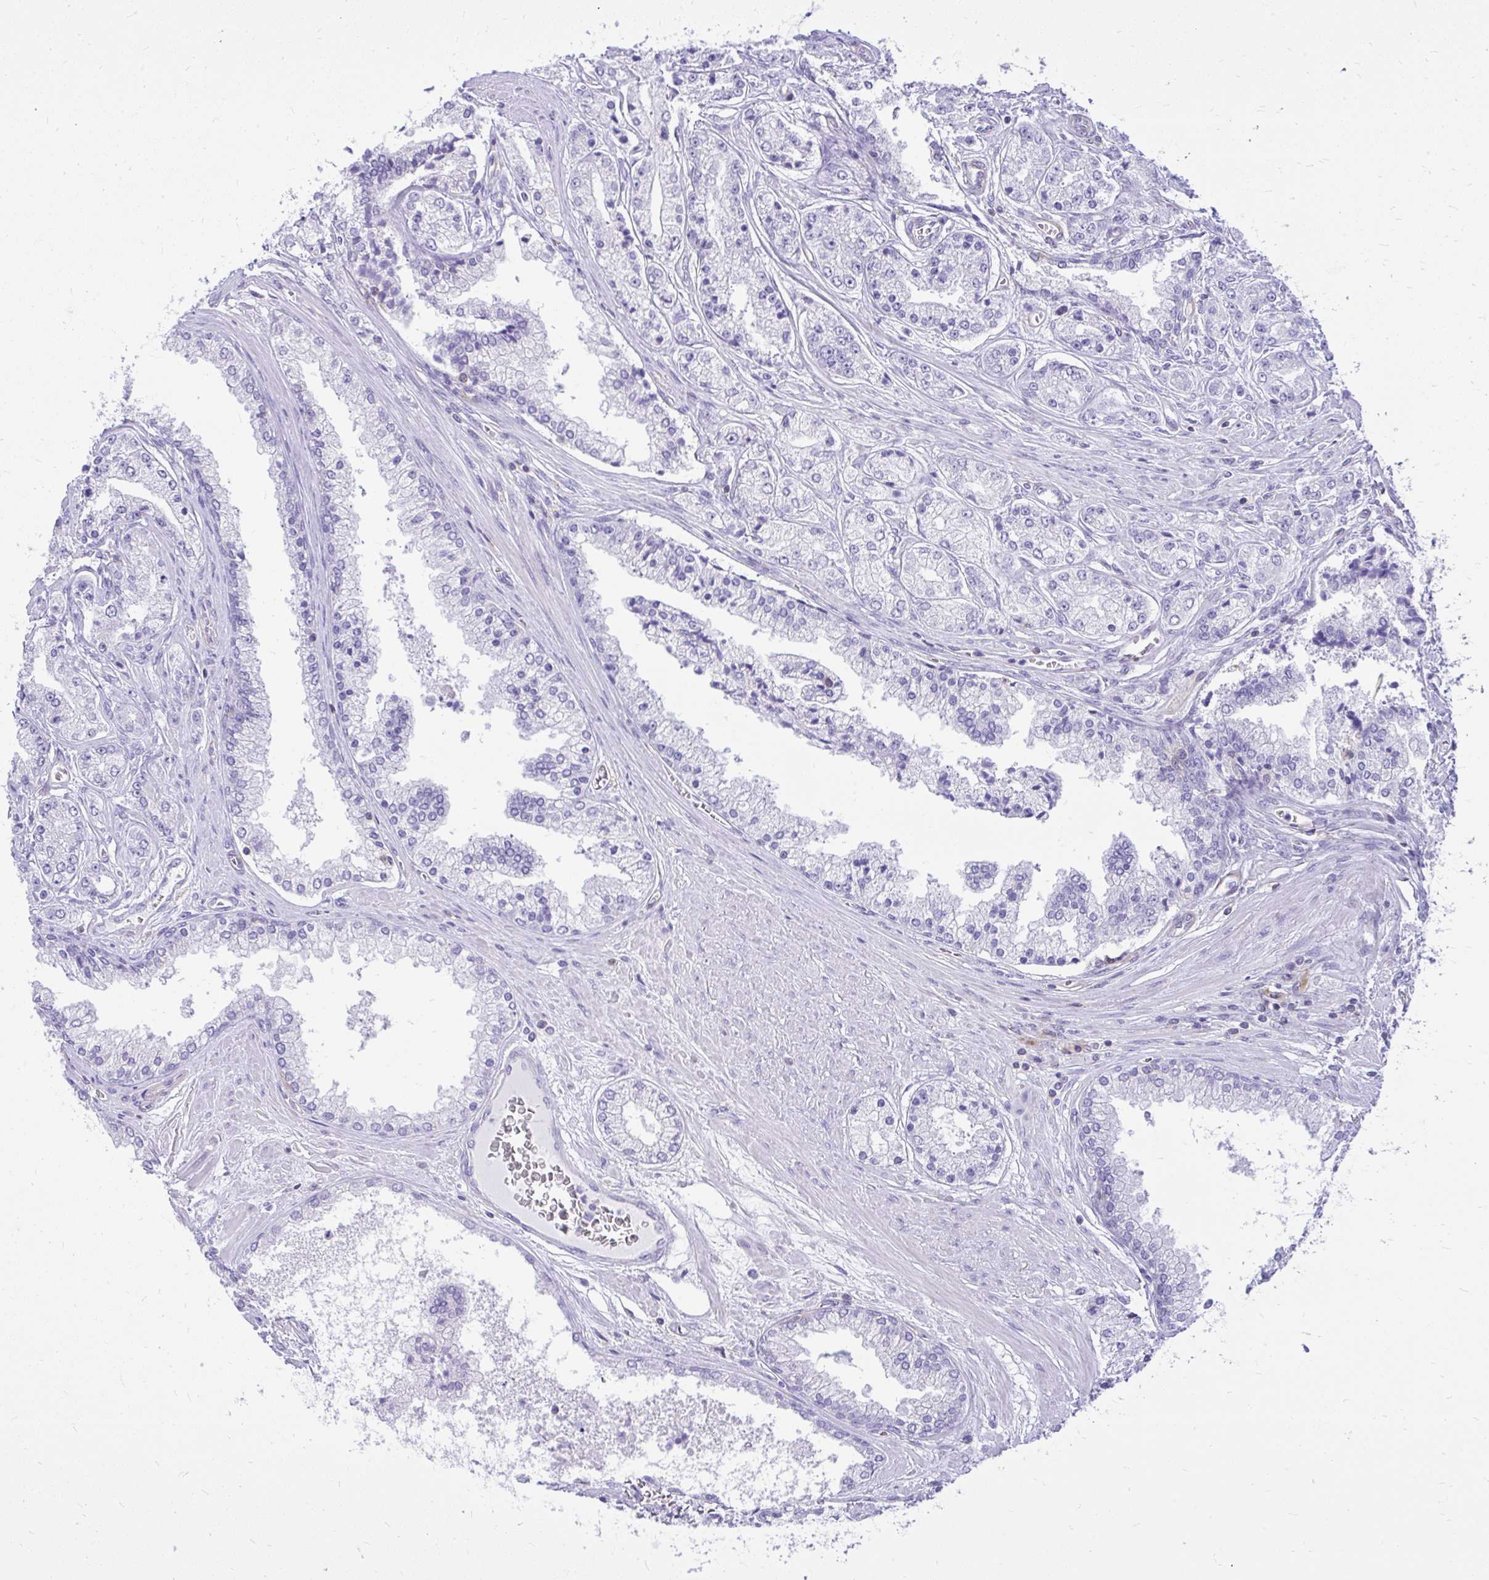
{"staining": {"intensity": "negative", "quantity": "none", "location": "none"}, "tissue": "prostate cancer", "cell_type": "Tumor cells", "image_type": "cancer", "snomed": [{"axis": "morphology", "description": "Adenocarcinoma, High grade"}, {"axis": "topography", "description": "Prostate"}], "caption": "IHC micrograph of human adenocarcinoma (high-grade) (prostate) stained for a protein (brown), which reveals no staining in tumor cells.", "gene": "GPRIN3", "patient": {"sex": "male", "age": 66}}